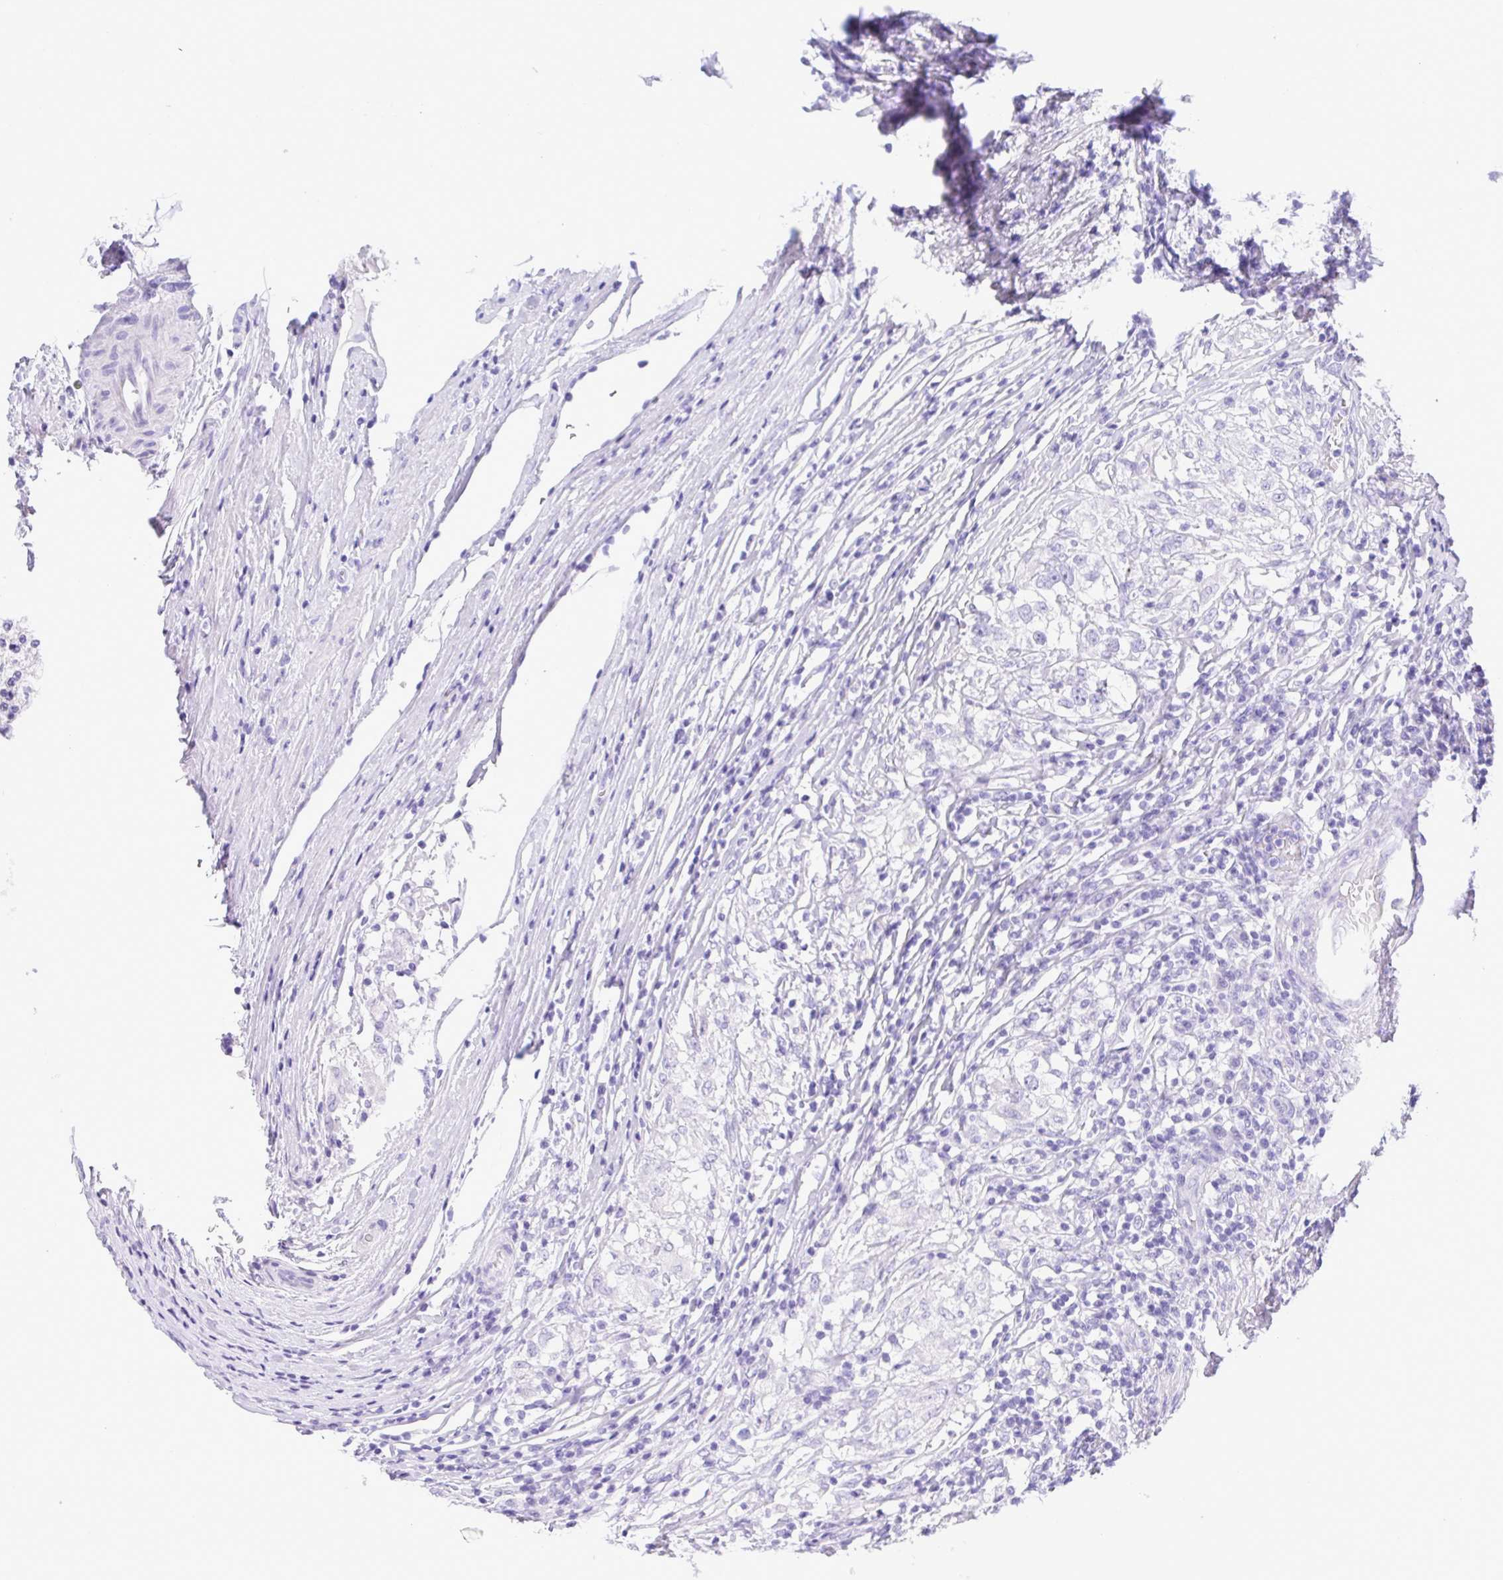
{"staining": {"intensity": "negative", "quantity": "none", "location": "none"}, "tissue": "testis cancer", "cell_type": "Tumor cells", "image_type": "cancer", "snomed": [{"axis": "morphology", "description": "Seminoma, NOS"}, {"axis": "topography", "description": "Testis"}], "caption": "There is no significant expression in tumor cells of testis cancer (seminoma).", "gene": "OVGP1", "patient": {"sex": "male", "age": 46}}